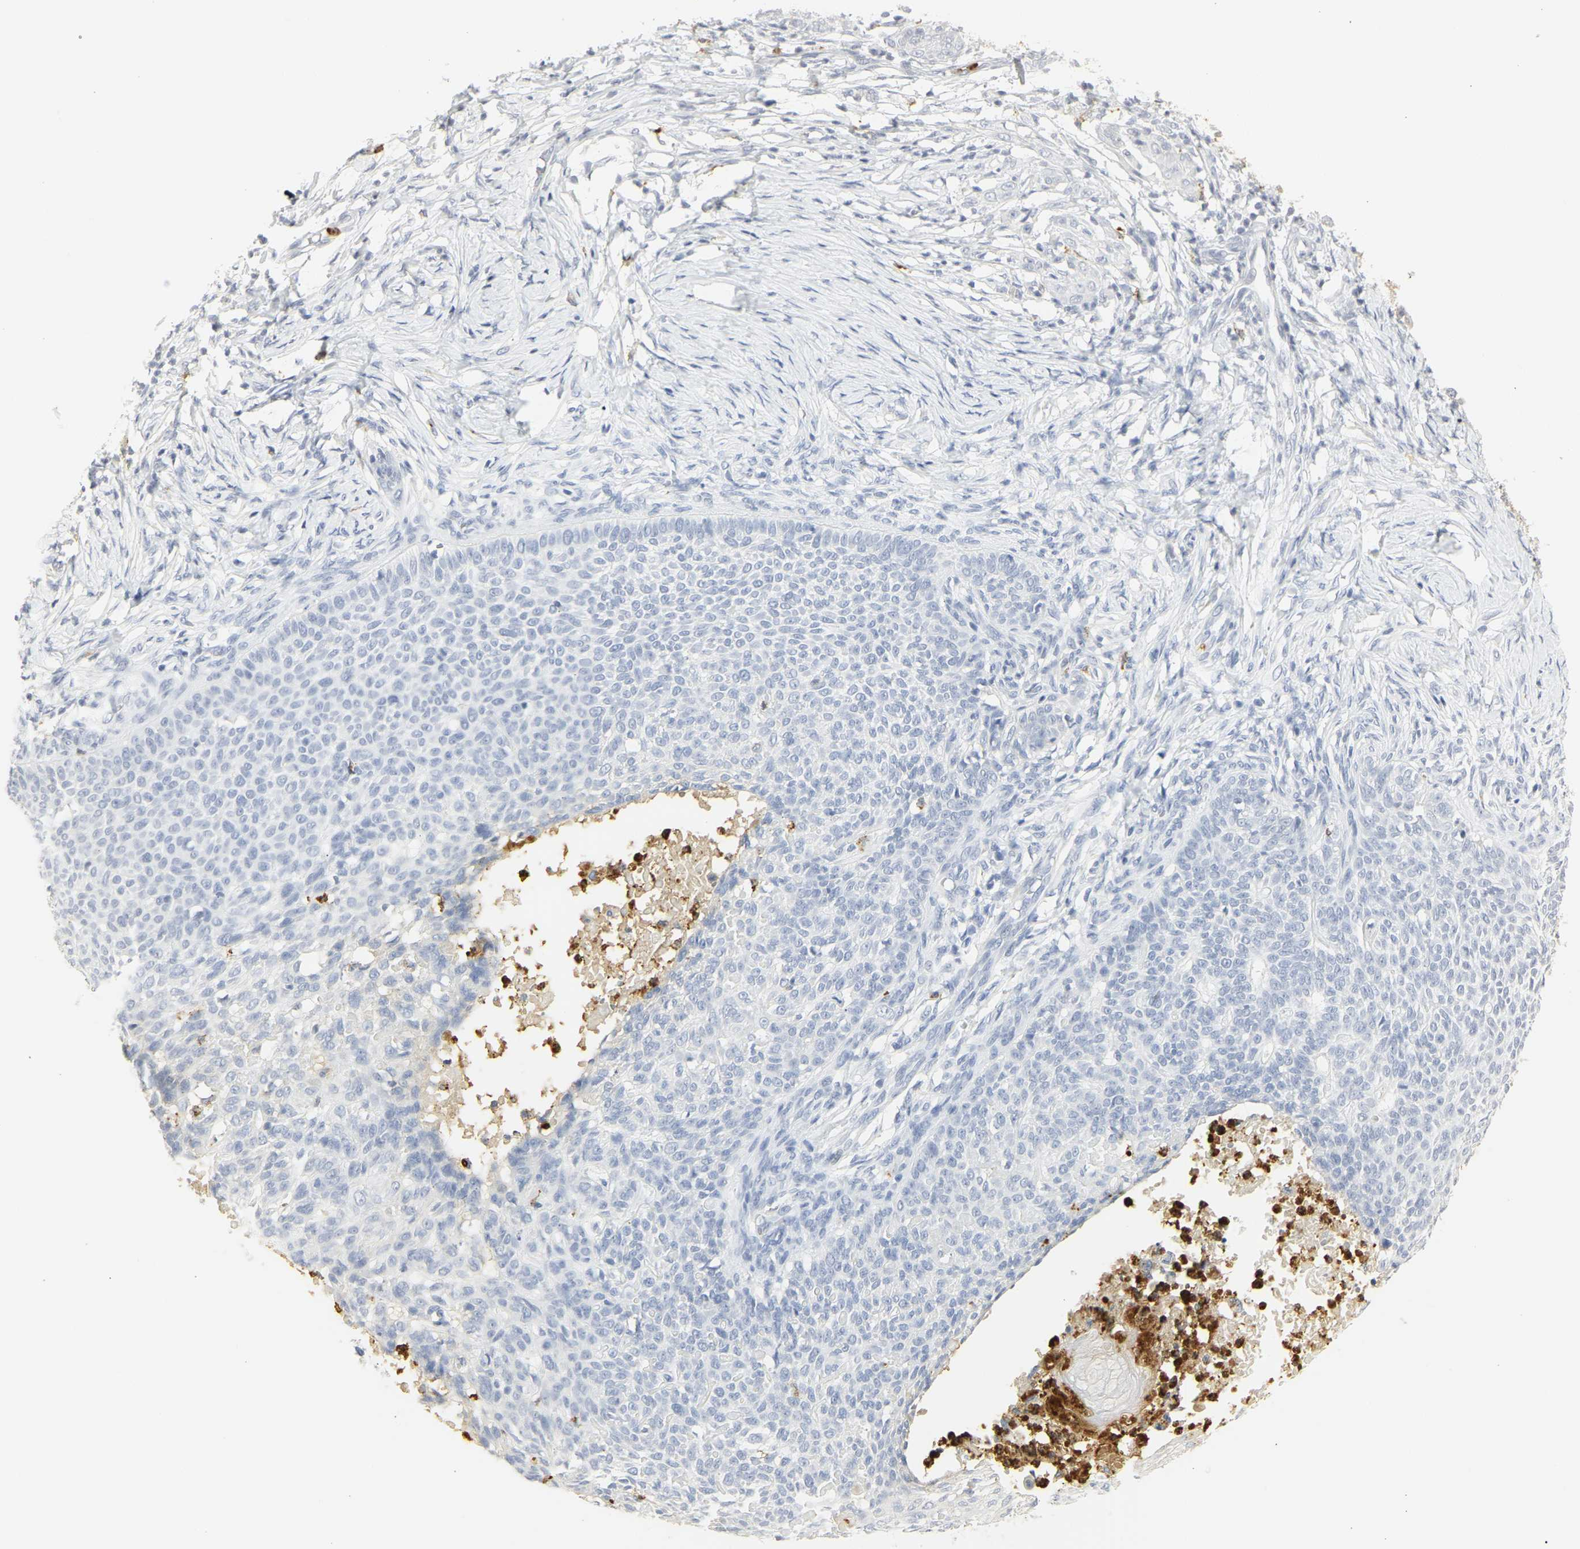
{"staining": {"intensity": "negative", "quantity": "none", "location": "none"}, "tissue": "skin cancer", "cell_type": "Tumor cells", "image_type": "cancer", "snomed": [{"axis": "morphology", "description": "Normal tissue, NOS"}, {"axis": "morphology", "description": "Basal cell carcinoma"}, {"axis": "topography", "description": "Skin"}], "caption": "Human skin cancer (basal cell carcinoma) stained for a protein using immunohistochemistry shows no expression in tumor cells.", "gene": "MPO", "patient": {"sex": "male", "age": 87}}